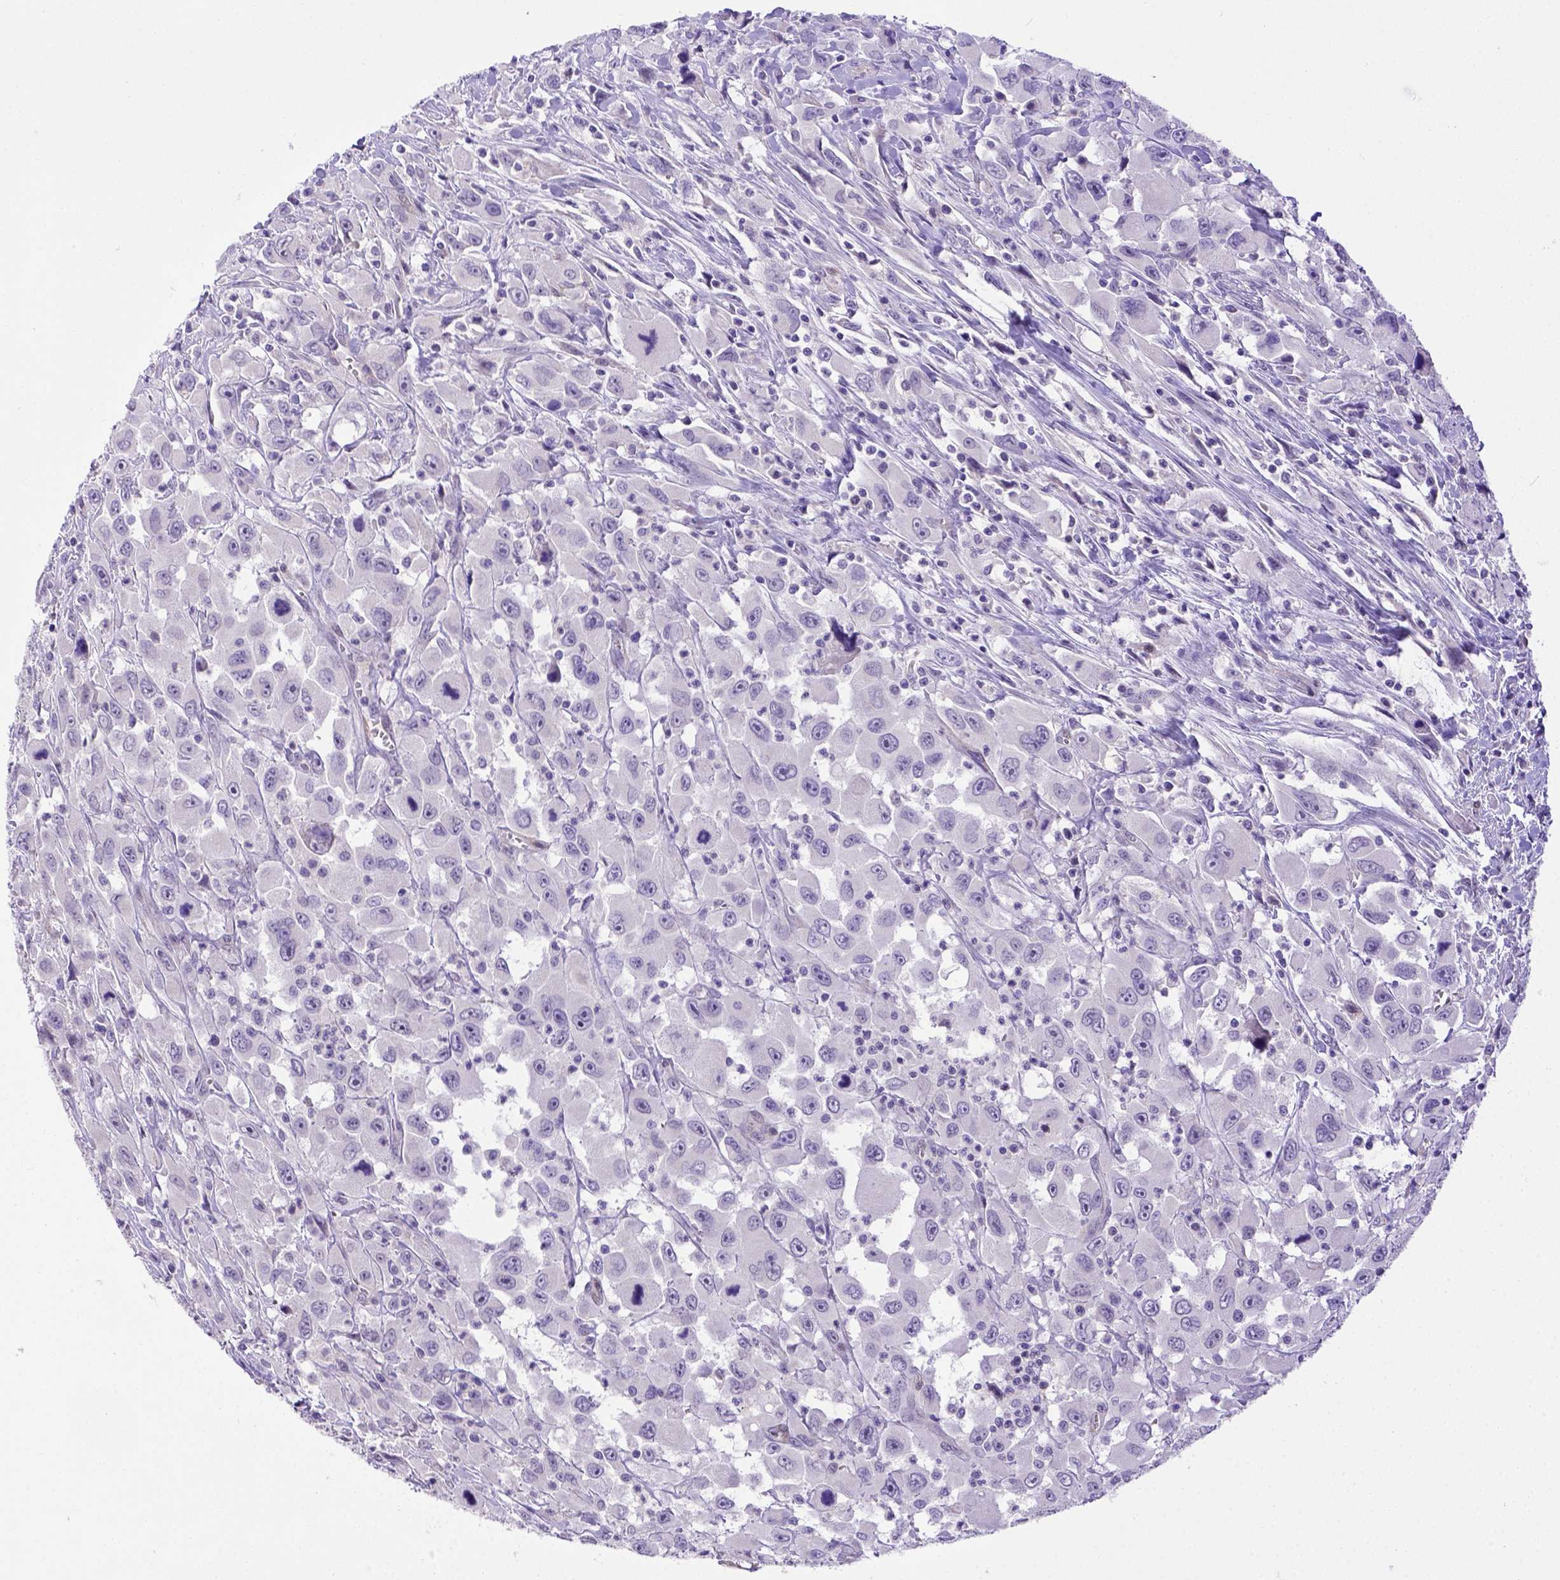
{"staining": {"intensity": "negative", "quantity": "none", "location": "none"}, "tissue": "head and neck cancer", "cell_type": "Tumor cells", "image_type": "cancer", "snomed": [{"axis": "morphology", "description": "Squamous cell carcinoma, NOS"}, {"axis": "morphology", "description": "Squamous cell carcinoma, metastatic, NOS"}, {"axis": "topography", "description": "Oral tissue"}, {"axis": "topography", "description": "Head-Neck"}], "caption": "IHC of head and neck squamous cell carcinoma reveals no positivity in tumor cells.", "gene": "BTN1A1", "patient": {"sex": "female", "age": 85}}